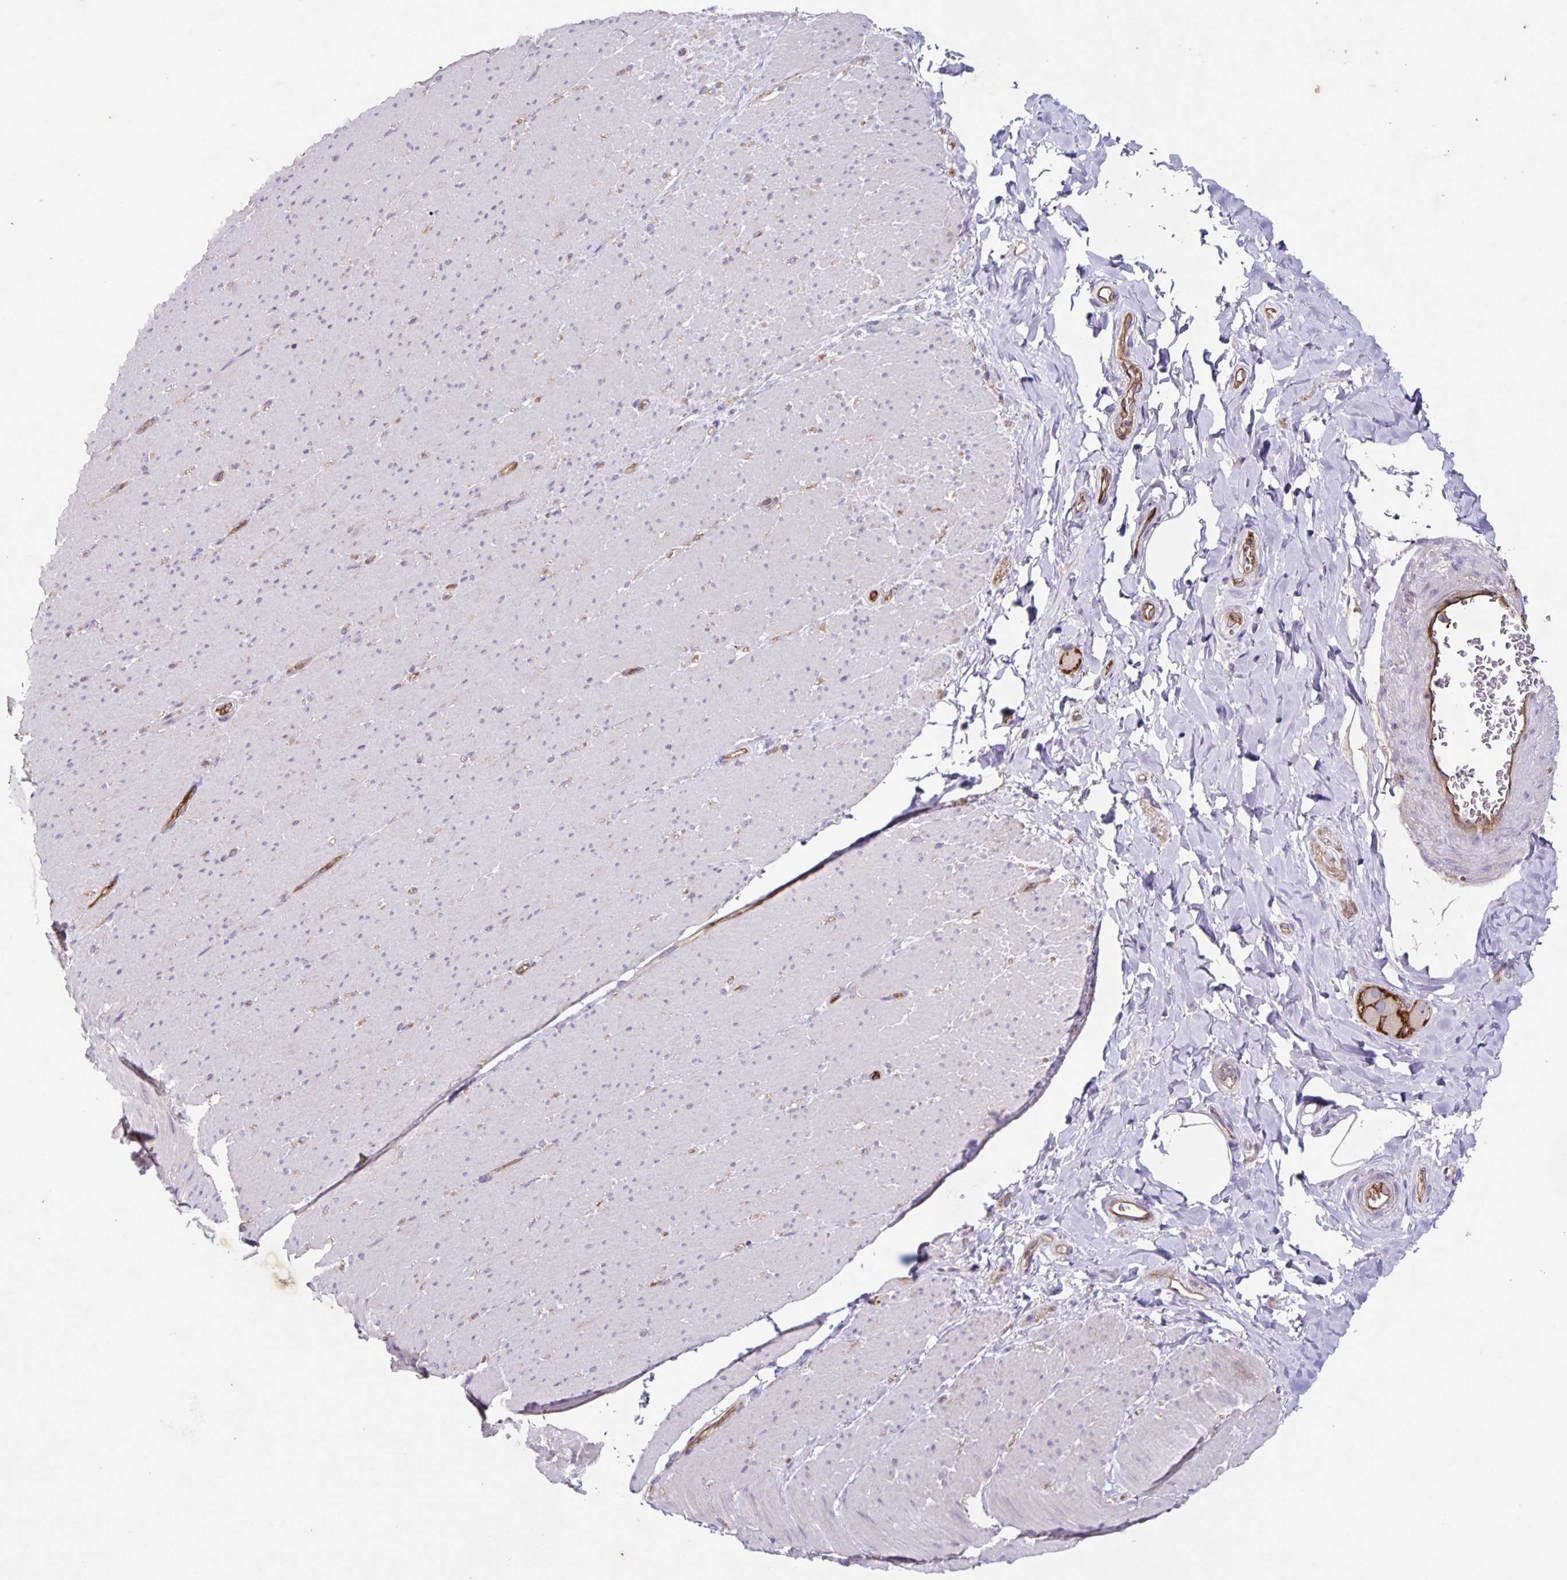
{"staining": {"intensity": "negative", "quantity": "none", "location": "none"}, "tissue": "smooth muscle", "cell_type": "Smooth muscle cells", "image_type": "normal", "snomed": [{"axis": "morphology", "description": "Normal tissue, NOS"}, {"axis": "topography", "description": "Smooth muscle"}, {"axis": "topography", "description": "Rectum"}], "caption": "An immunohistochemistry (IHC) photomicrograph of normal smooth muscle is shown. There is no staining in smooth muscle cells of smooth muscle.", "gene": "ITGA2", "patient": {"sex": "male", "age": 53}}